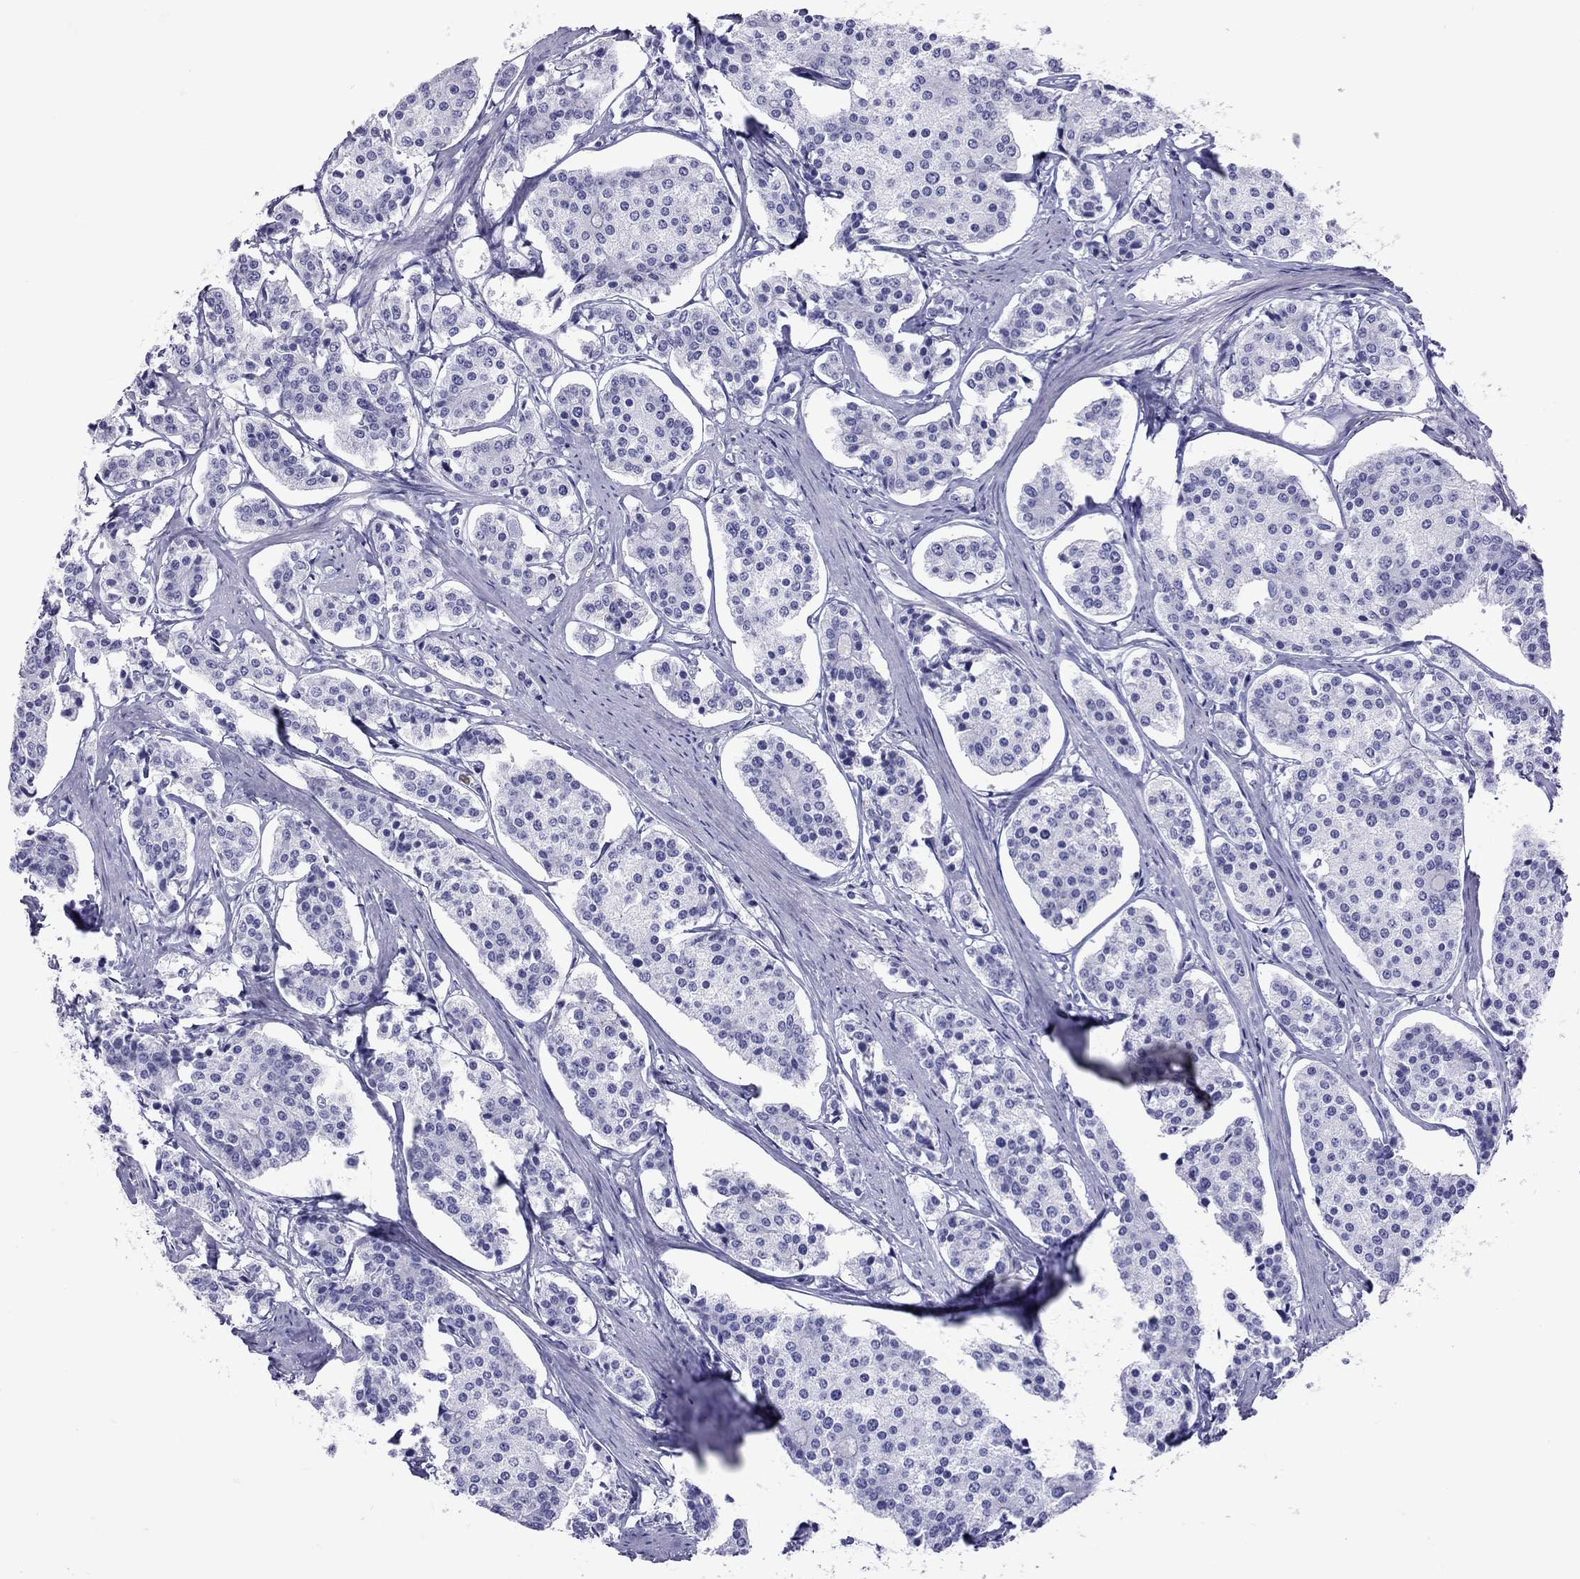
{"staining": {"intensity": "negative", "quantity": "none", "location": "none"}, "tissue": "carcinoid", "cell_type": "Tumor cells", "image_type": "cancer", "snomed": [{"axis": "morphology", "description": "Carcinoid, malignant, NOS"}, {"axis": "topography", "description": "Small intestine"}], "caption": "Immunohistochemistry (IHC) histopathology image of human malignant carcinoid stained for a protein (brown), which shows no staining in tumor cells.", "gene": "SLAMF1", "patient": {"sex": "female", "age": 65}}